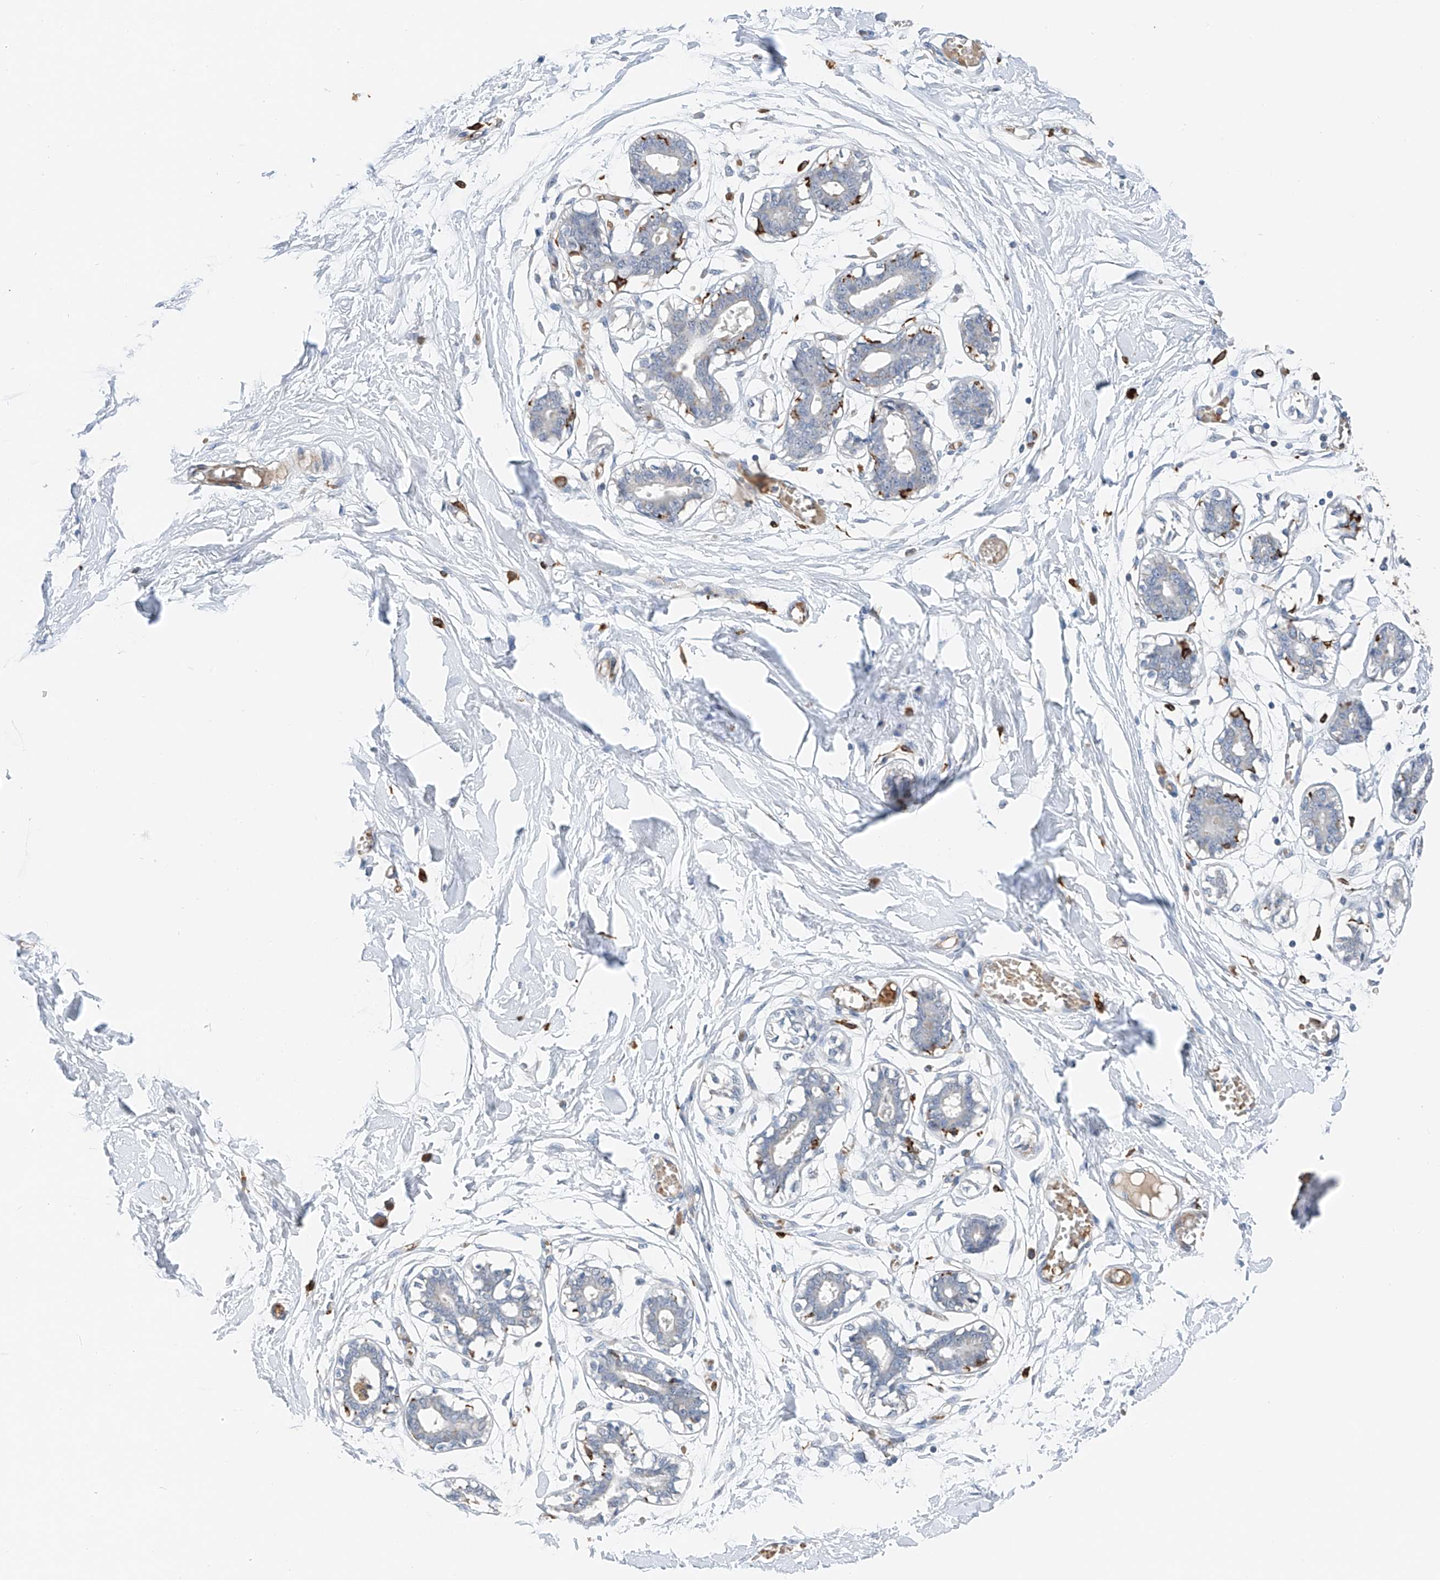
{"staining": {"intensity": "negative", "quantity": "none", "location": "none"}, "tissue": "breast", "cell_type": "Adipocytes", "image_type": "normal", "snomed": [{"axis": "morphology", "description": "Normal tissue, NOS"}, {"axis": "topography", "description": "Breast"}], "caption": "Immunohistochemical staining of unremarkable human breast displays no significant expression in adipocytes.", "gene": "TBXAS1", "patient": {"sex": "female", "age": 27}}